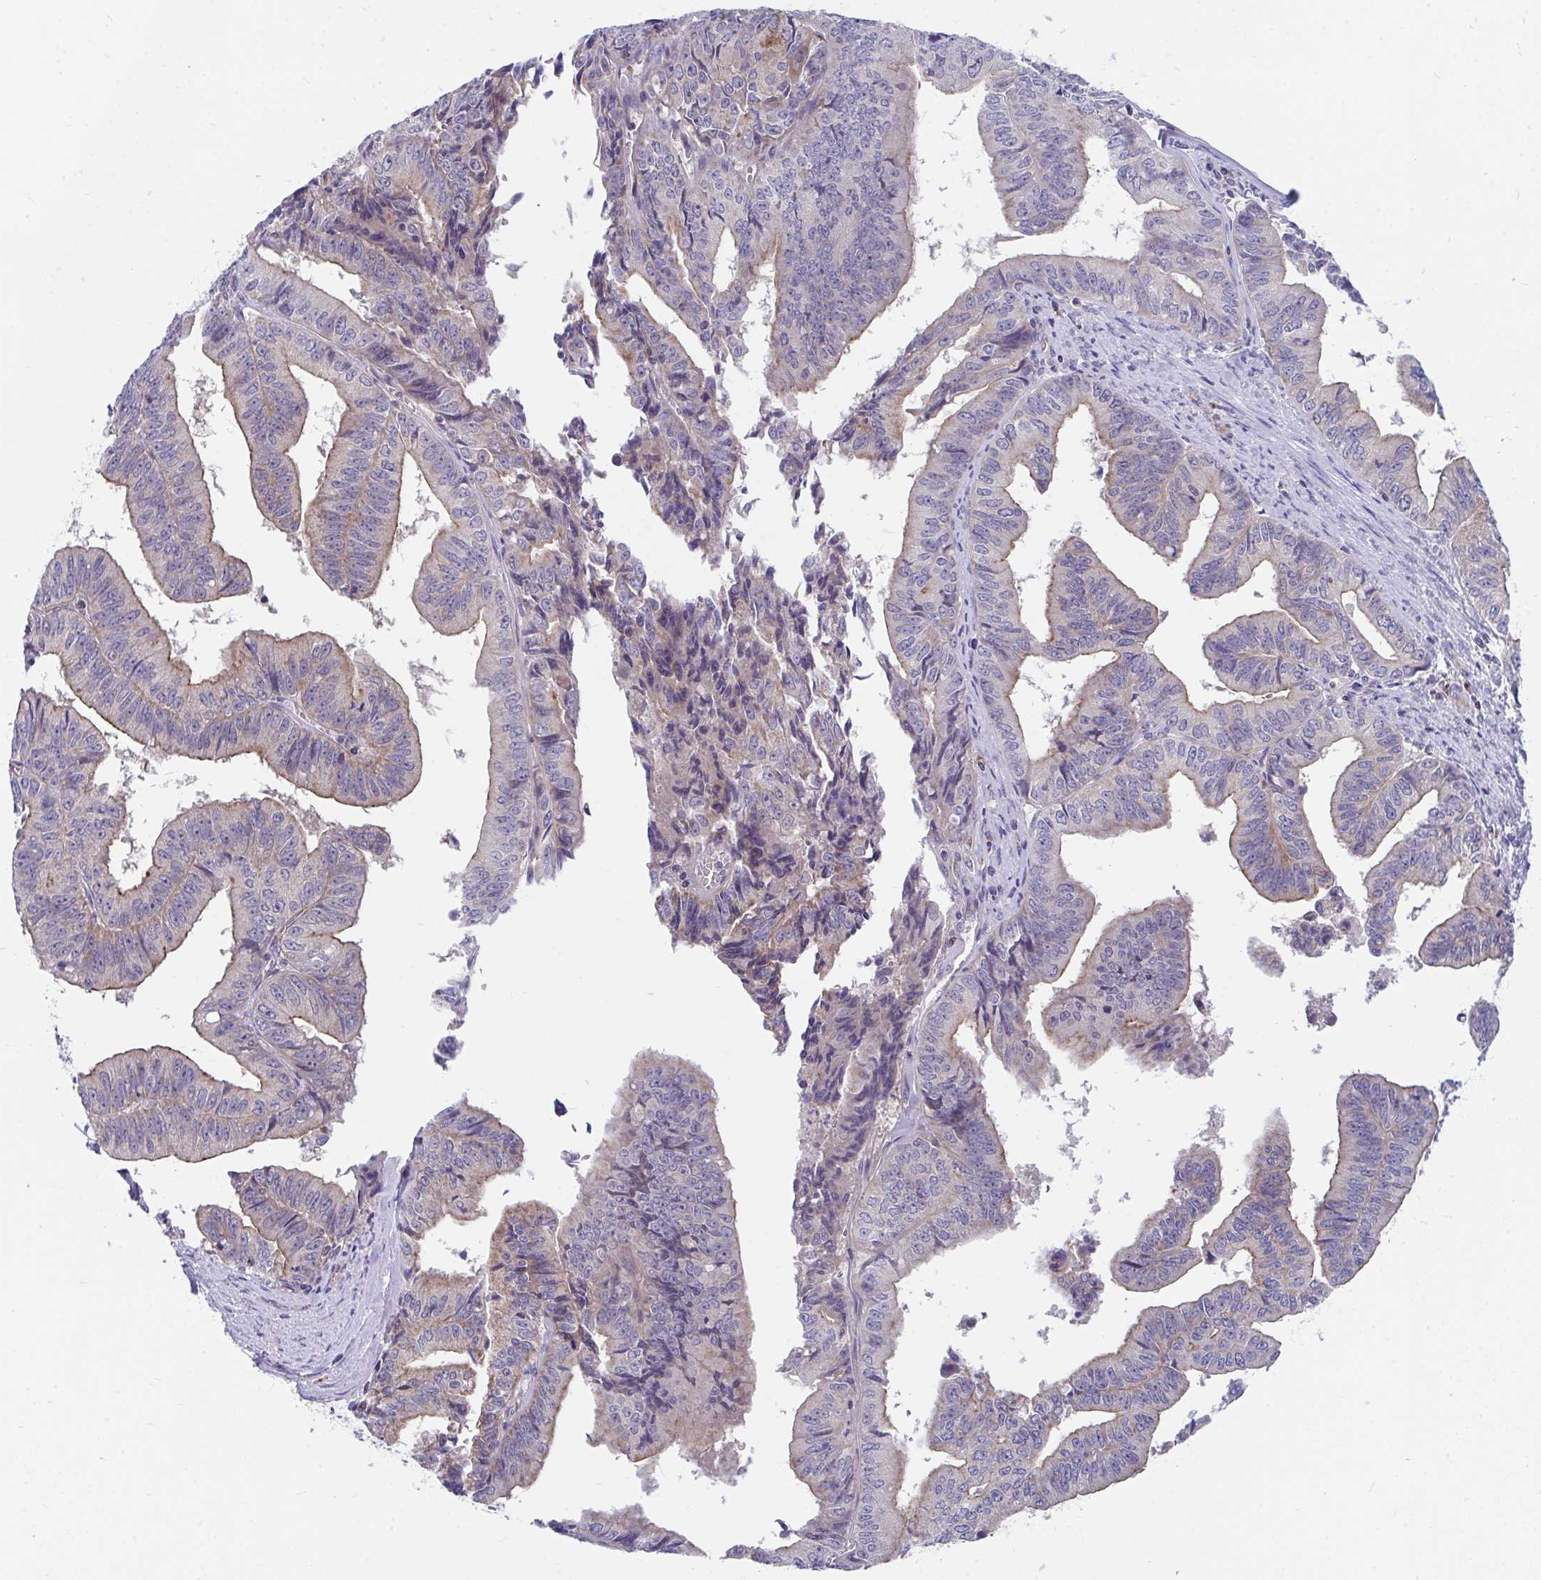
{"staining": {"intensity": "weak", "quantity": "25%-75%", "location": "cytoplasmic/membranous"}, "tissue": "endometrial cancer", "cell_type": "Tumor cells", "image_type": "cancer", "snomed": [{"axis": "morphology", "description": "Adenocarcinoma, NOS"}, {"axis": "topography", "description": "Endometrium"}], "caption": "This is a micrograph of IHC staining of endometrial adenocarcinoma, which shows weak positivity in the cytoplasmic/membranous of tumor cells.", "gene": "FHIP1B", "patient": {"sex": "female", "age": 65}}